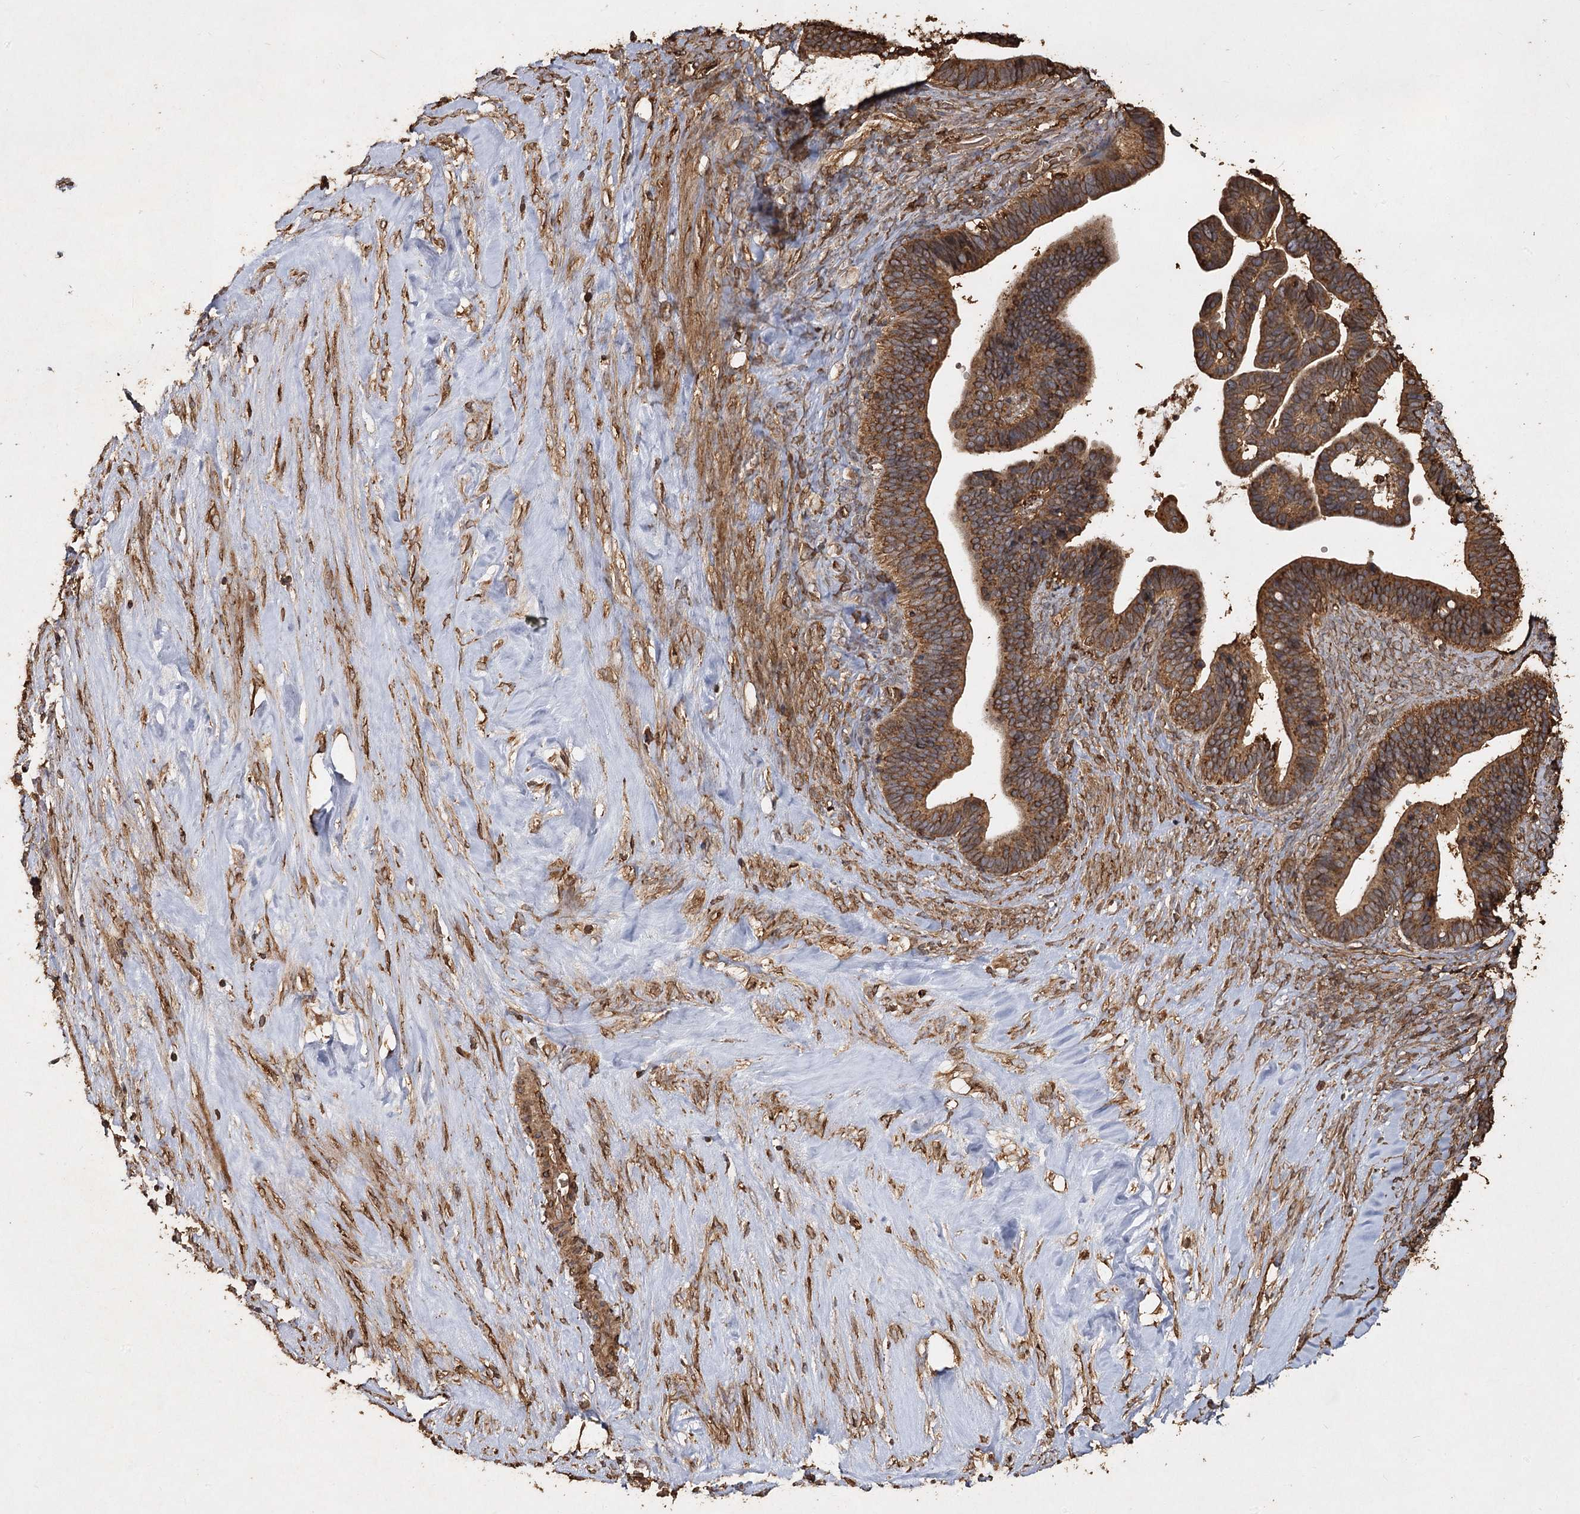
{"staining": {"intensity": "moderate", "quantity": ">75%", "location": "cytoplasmic/membranous"}, "tissue": "ovarian cancer", "cell_type": "Tumor cells", "image_type": "cancer", "snomed": [{"axis": "morphology", "description": "Cystadenocarcinoma, serous, NOS"}, {"axis": "topography", "description": "Ovary"}], "caption": "High-power microscopy captured an IHC histopathology image of ovarian cancer (serous cystadenocarcinoma), revealing moderate cytoplasmic/membranous positivity in about >75% of tumor cells.", "gene": "PIK3C2A", "patient": {"sex": "female", "age": 56}}